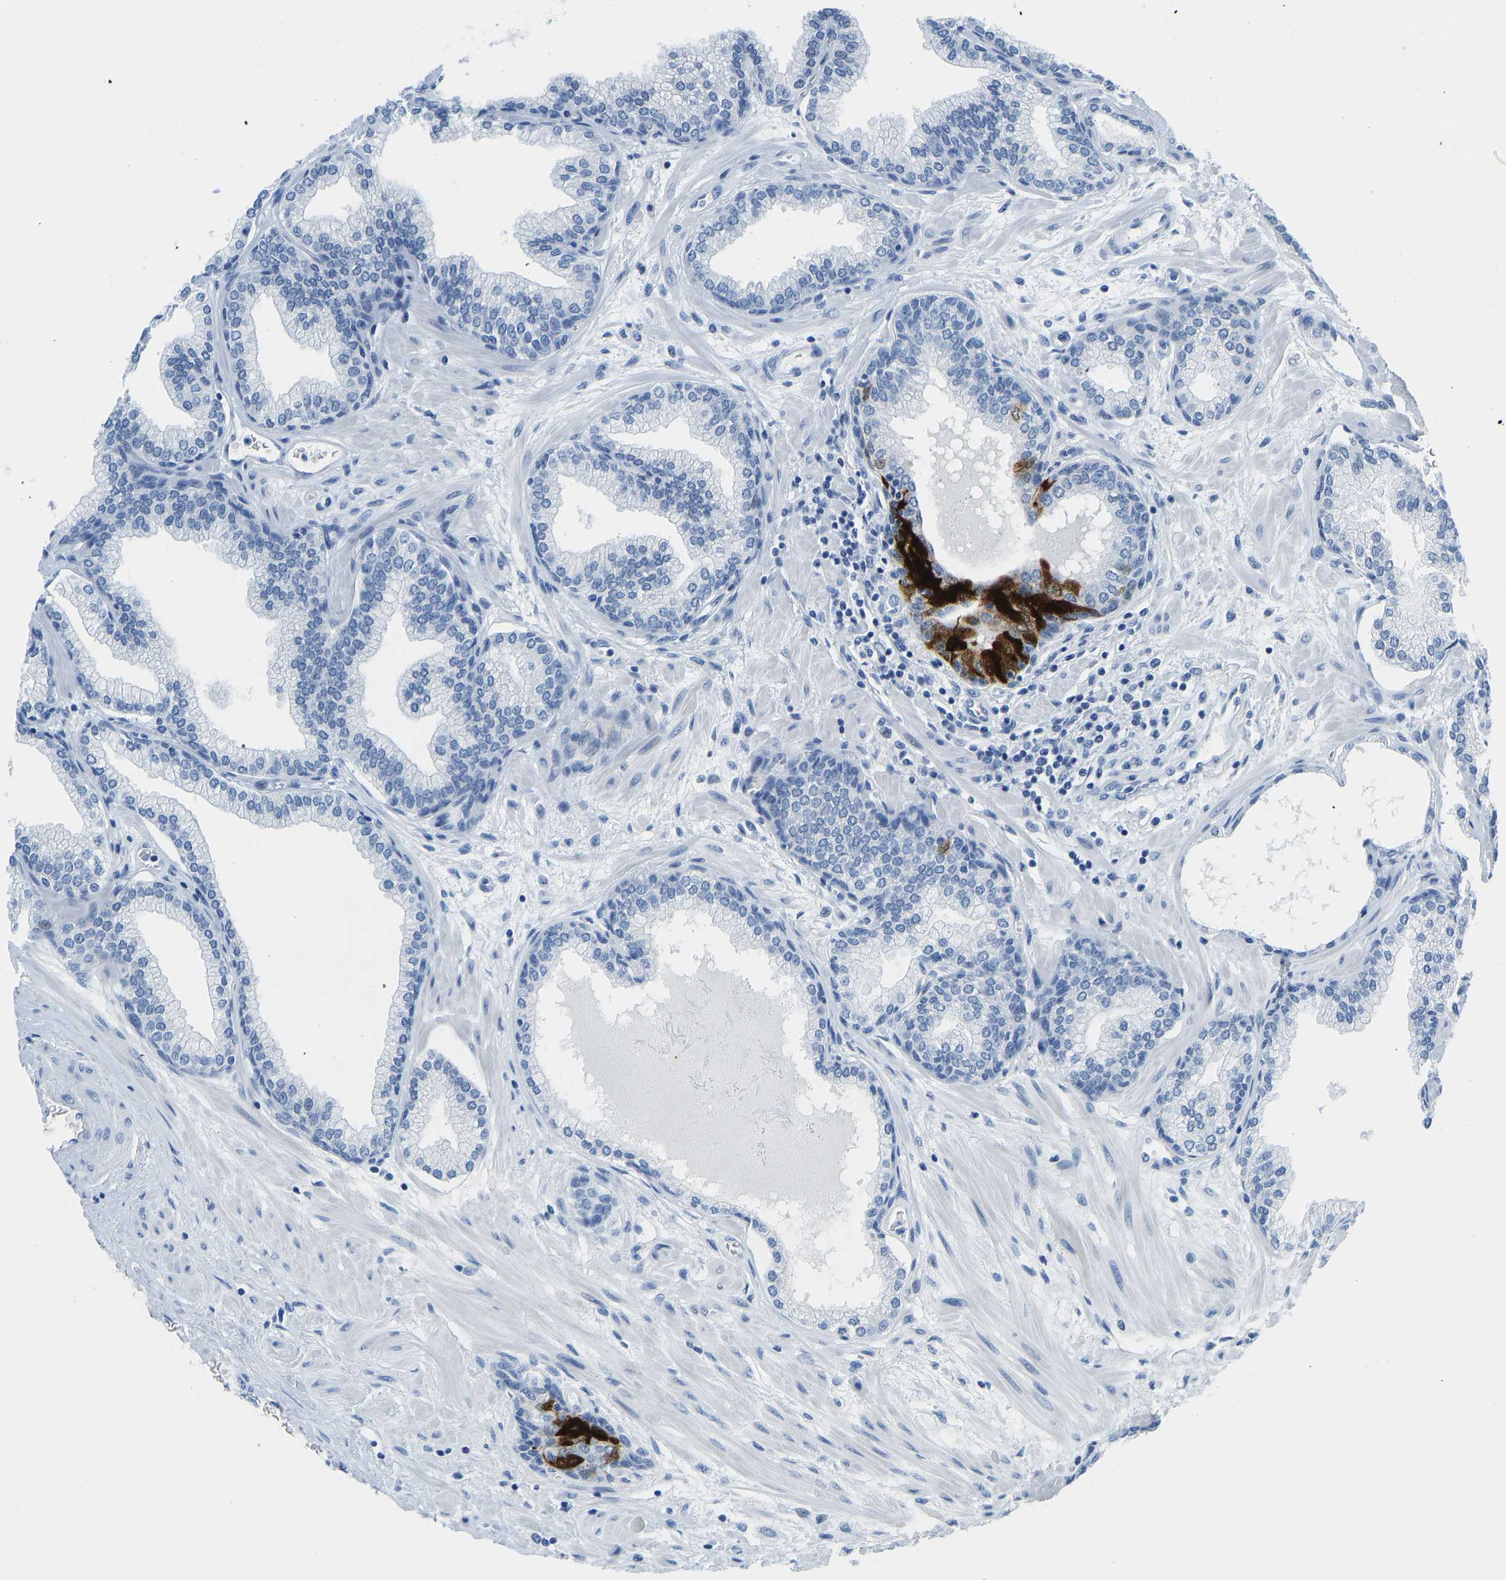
{"staining": {"intensity": "strong", "quantity": "<25%", "location": "cytoplasmic/membranous"}, "tissue": "prostate", "cell_type": "Glandular cells", "image_type": "normal", "snomed": [{"axis": "morphology", "description": "Normal tissue, NOS"}, {"axis": "morphology", "description": "Urothelial carcinoma, Low grade"}, {"axis": "topography", "description": "Urinary bladder"}, {"axis": "topography", "description": "Prostate"}], "caption": "Immunohistochemistry staining of unremarkable prostate, which reveals medium levels of strong cytoplasmic/membranous positivity in approximately <25% of glandular cells indicating strong cytoplasmic/membranous protein staining. The staining was performed using DAB (3,3'-diaminobenzidine) (brown) for protein detection and nuclei were counterstained in hematoxylin (blue).", "gene": "SERPINB3", "patient": {"sex": "male", "age": 60}}